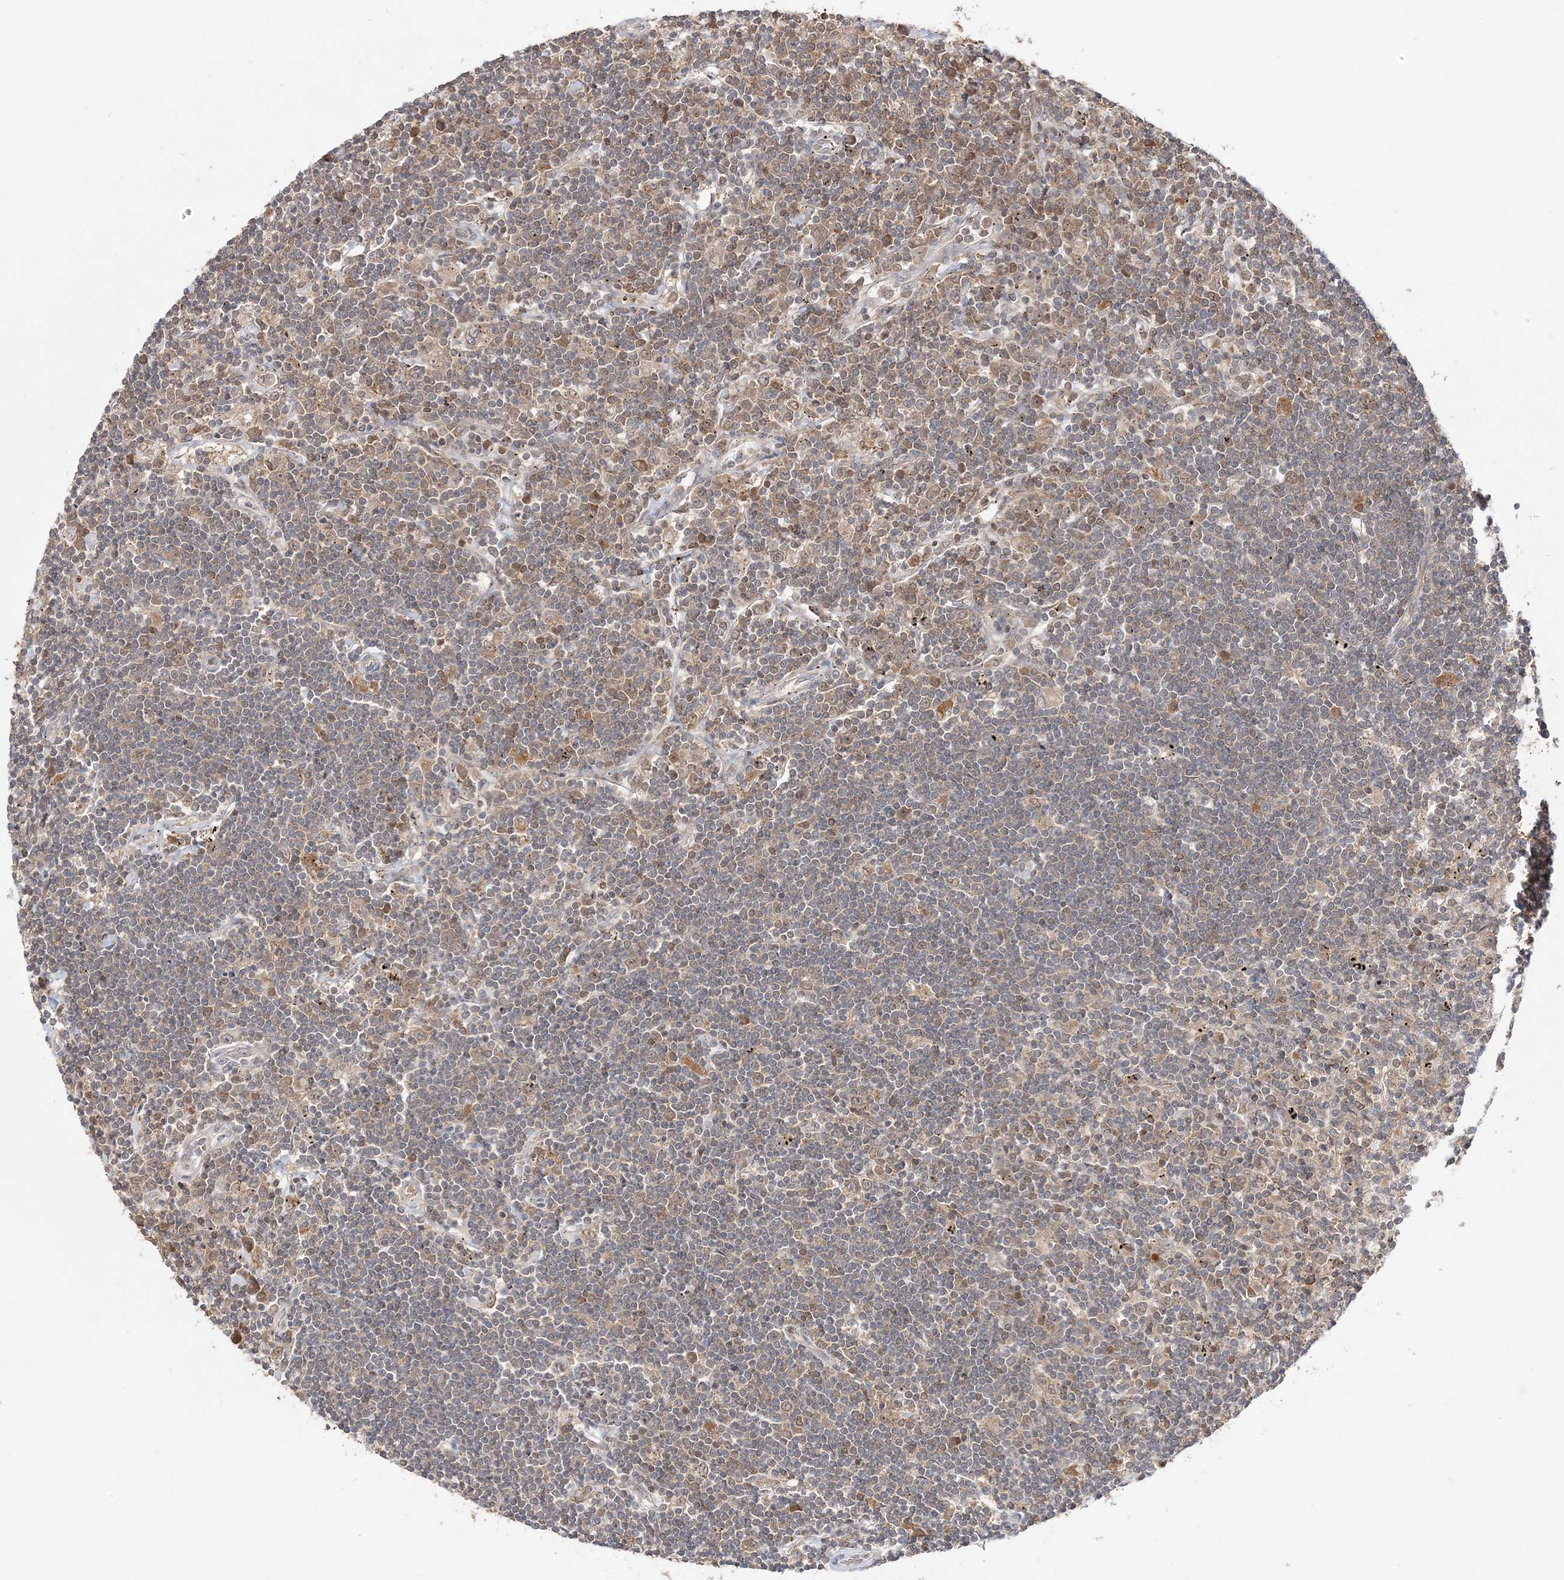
{"staining": {"intensity": "weak", "quantity": "<25%", "location": "cytoplasmic/membranous"}, "tissue": "lymphoma", "cell_type": "Tumor cells", "image_type": "cancer", "snomed": [{"axis": "morphology", "description": "Malignant lymphoma, non-Hodgkin's type, Low grade"}, {"axis": "topography", "description": "Spleen"}], "caption": "Immunohistochemistry image of human malignant lymphoma, non-Hodgkin's type (low-grade) stained for a protein (brown), which exhibits no expression in tumor cells.", "gene": "CAB39", "patient": {"sex": "male", "age": 76}}